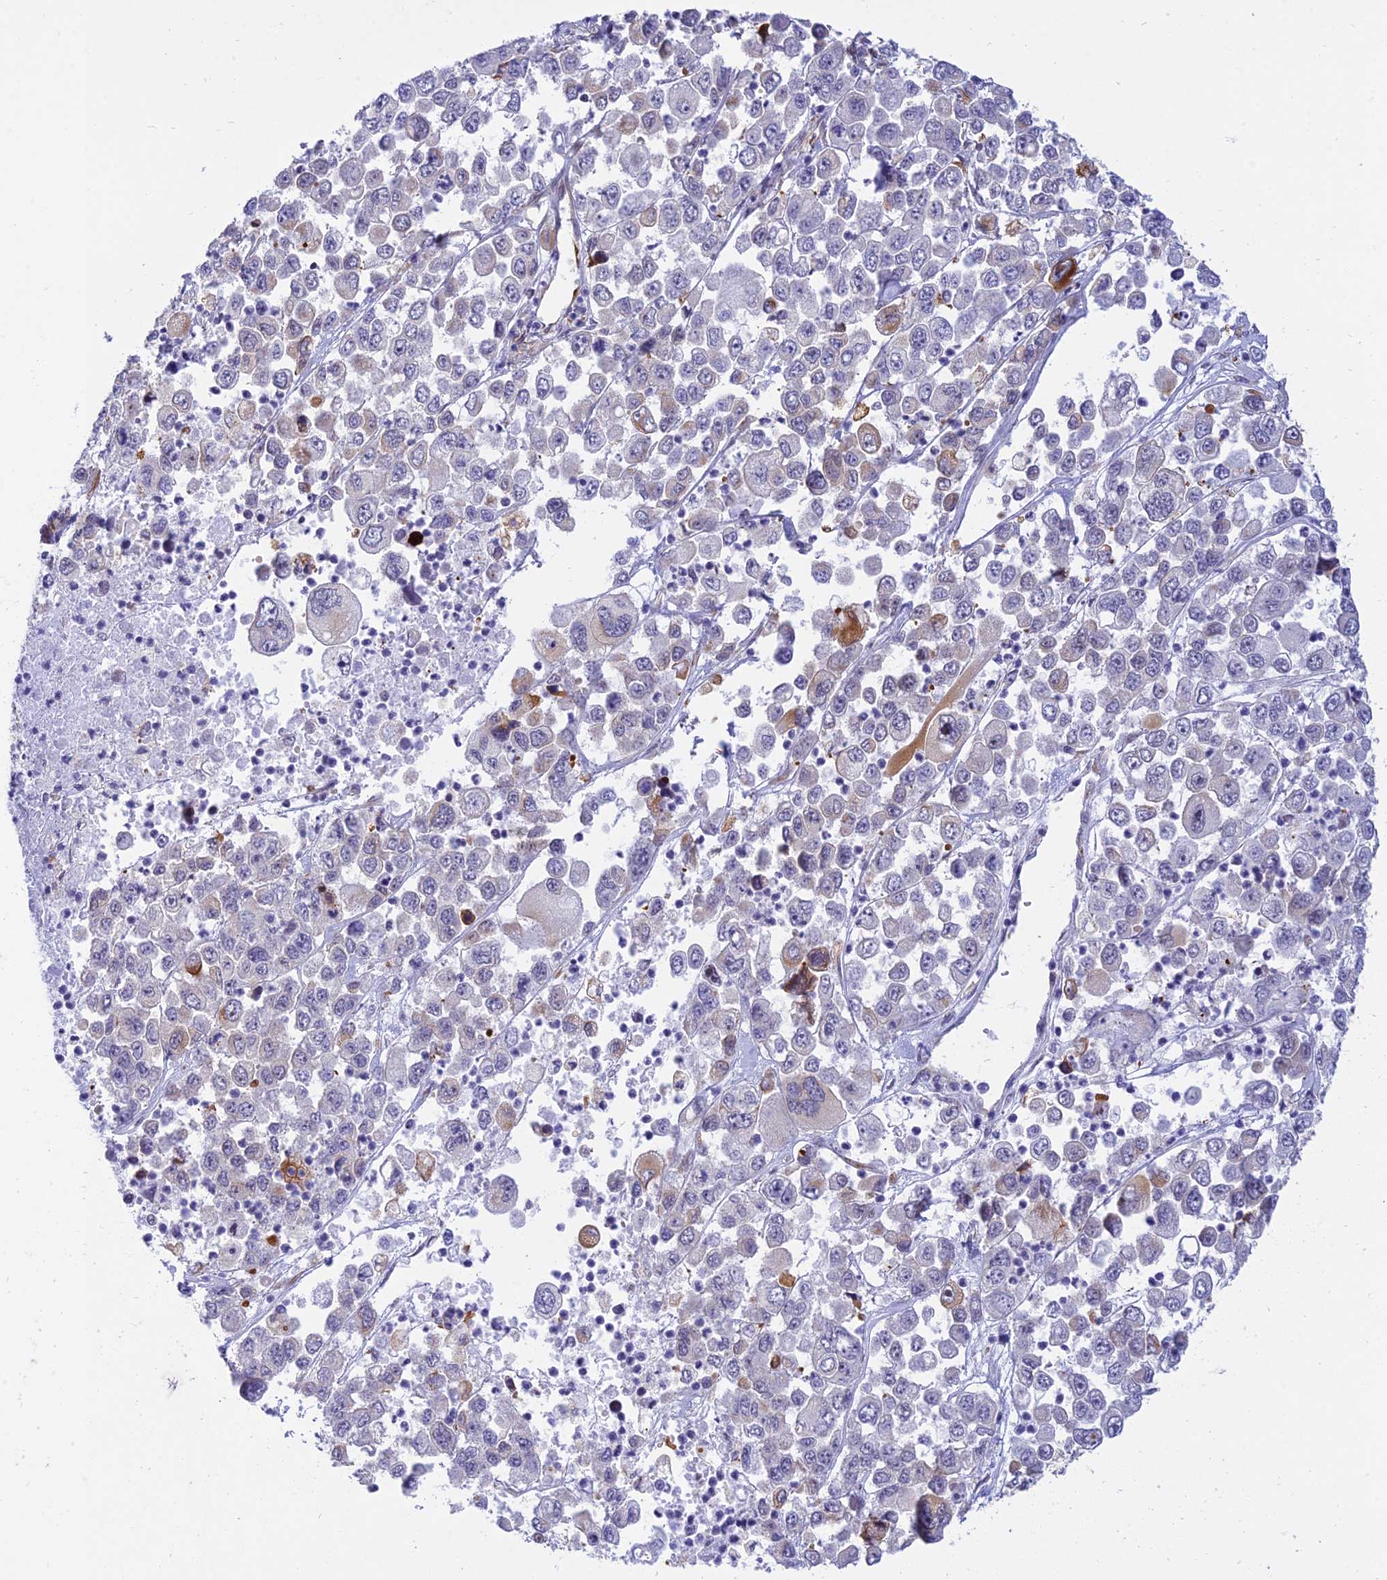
{"staining": {"intensity": "moderate", "quantity": "<25%", "location": "cytoplasmic/membranous"}, "tissue": "melanoma", "cell_type": "Tumor cells", "image_type": "cancer", "snomed": [{"axis": "morphology", "description": "Malignant melanoma, Metastatic site"}, {"axis": "topography", "description": "Lymph node"}], "caption": "Malignant melanoma (metastatic site) stained with DAB IHC demonstrates low levels of moderate cytoplasmic/membranous staining in approximately <25% of tumor cells.", "gene": "SAPCD2", "patient": {"sex": "female", "age": 54}}